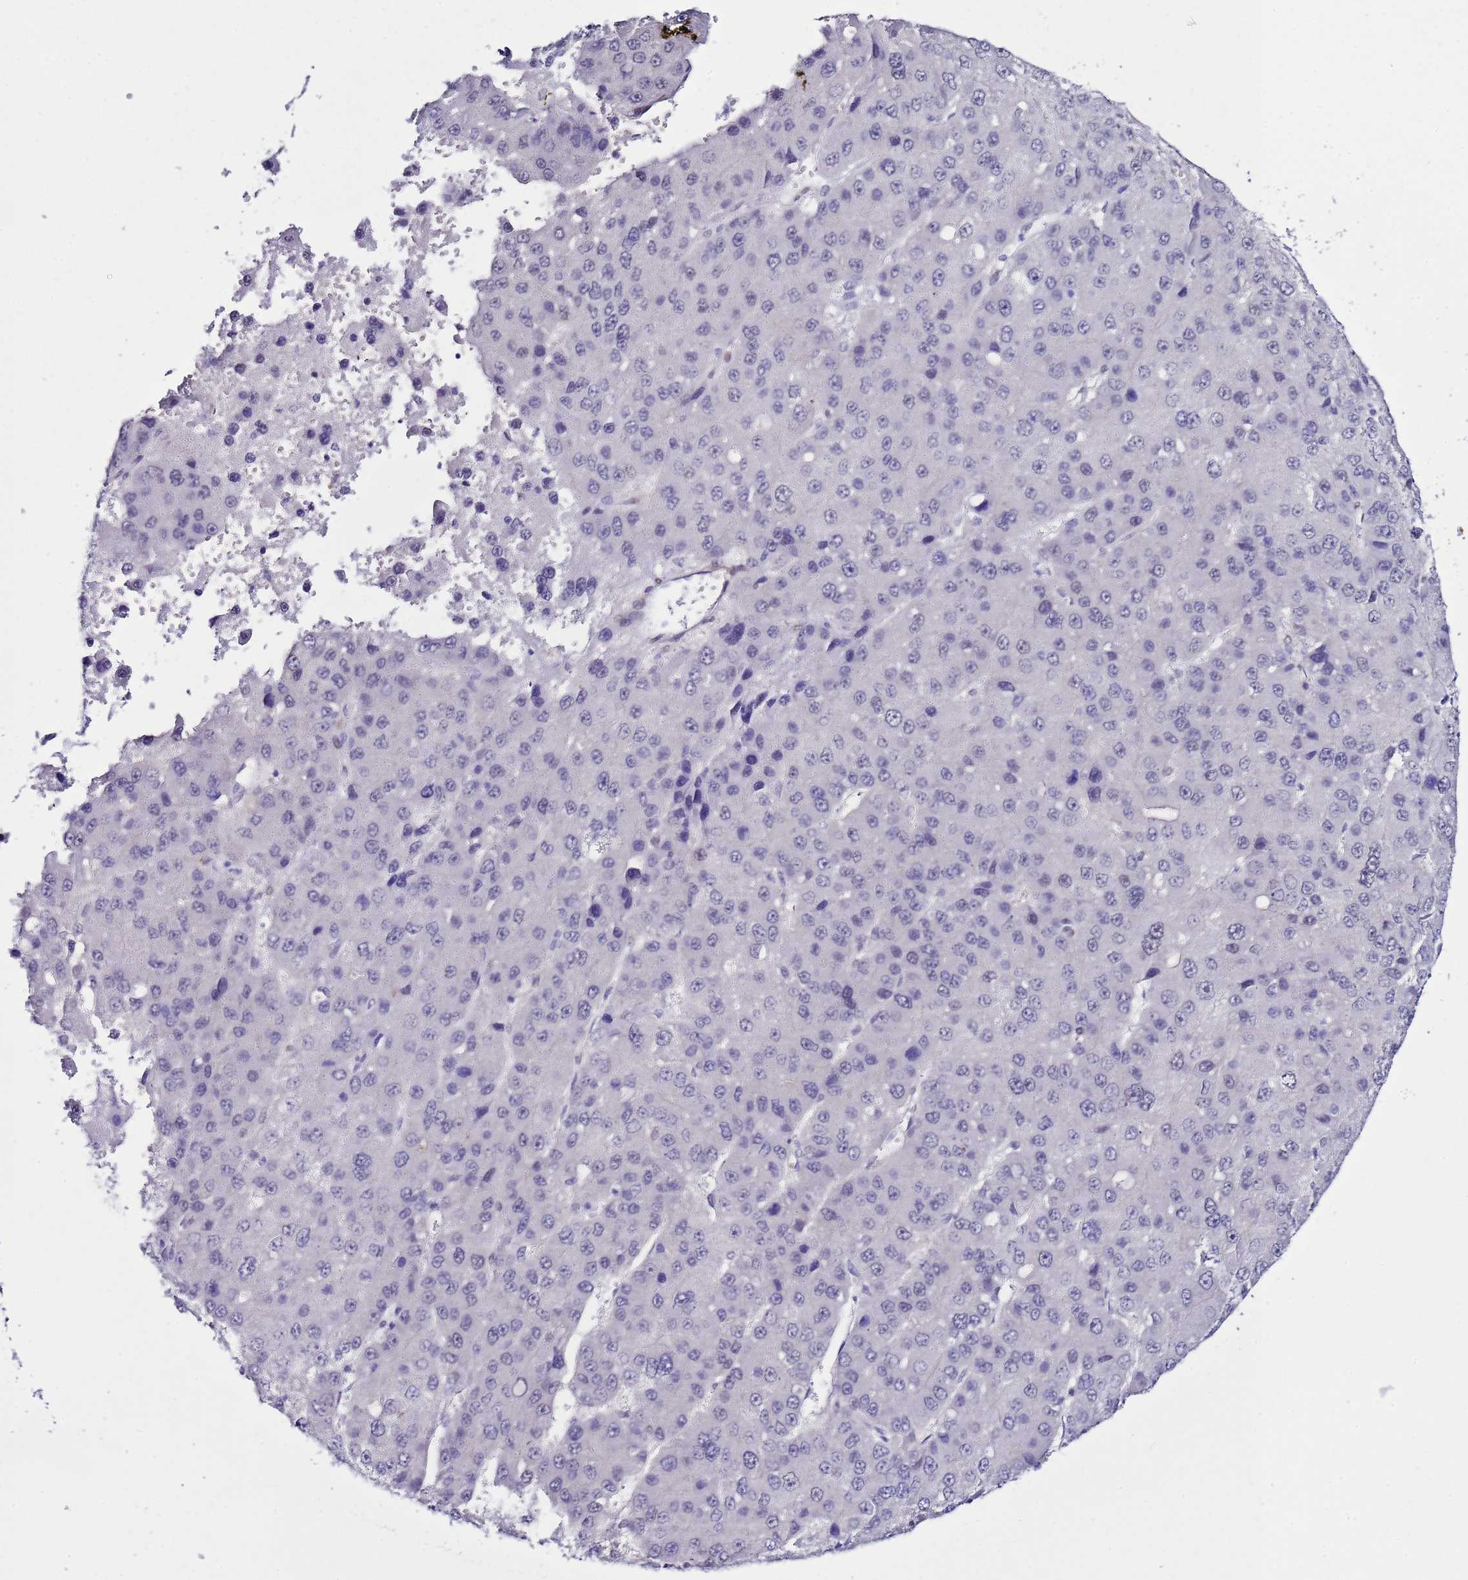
{"staining": {"intensity": "negative", "quantity": "none", "location": "none"}, "tissue": "liver cancer", "cell_type": "Tumor cells", "image_type": "cancer", "snomed": [{"axis": "morphology", "description": "Carcinoma, Hepatocellular, NOS"}, {"axis": "topography", "description": "Liver"}], "caption": "DAB (3,3'-diaminobenzidine) immunohistochemical staining of human liver cancer (hepatocellular carcinoma) exhibits no significant staining in tumor cells. (Brightfield microscopy of DAB (3,3'-diaminobenzidine) immunohistochemistry (IHC) at high magnification).", "gene": "BCL7A", "patient": {"sex": "female", "age": 73}}